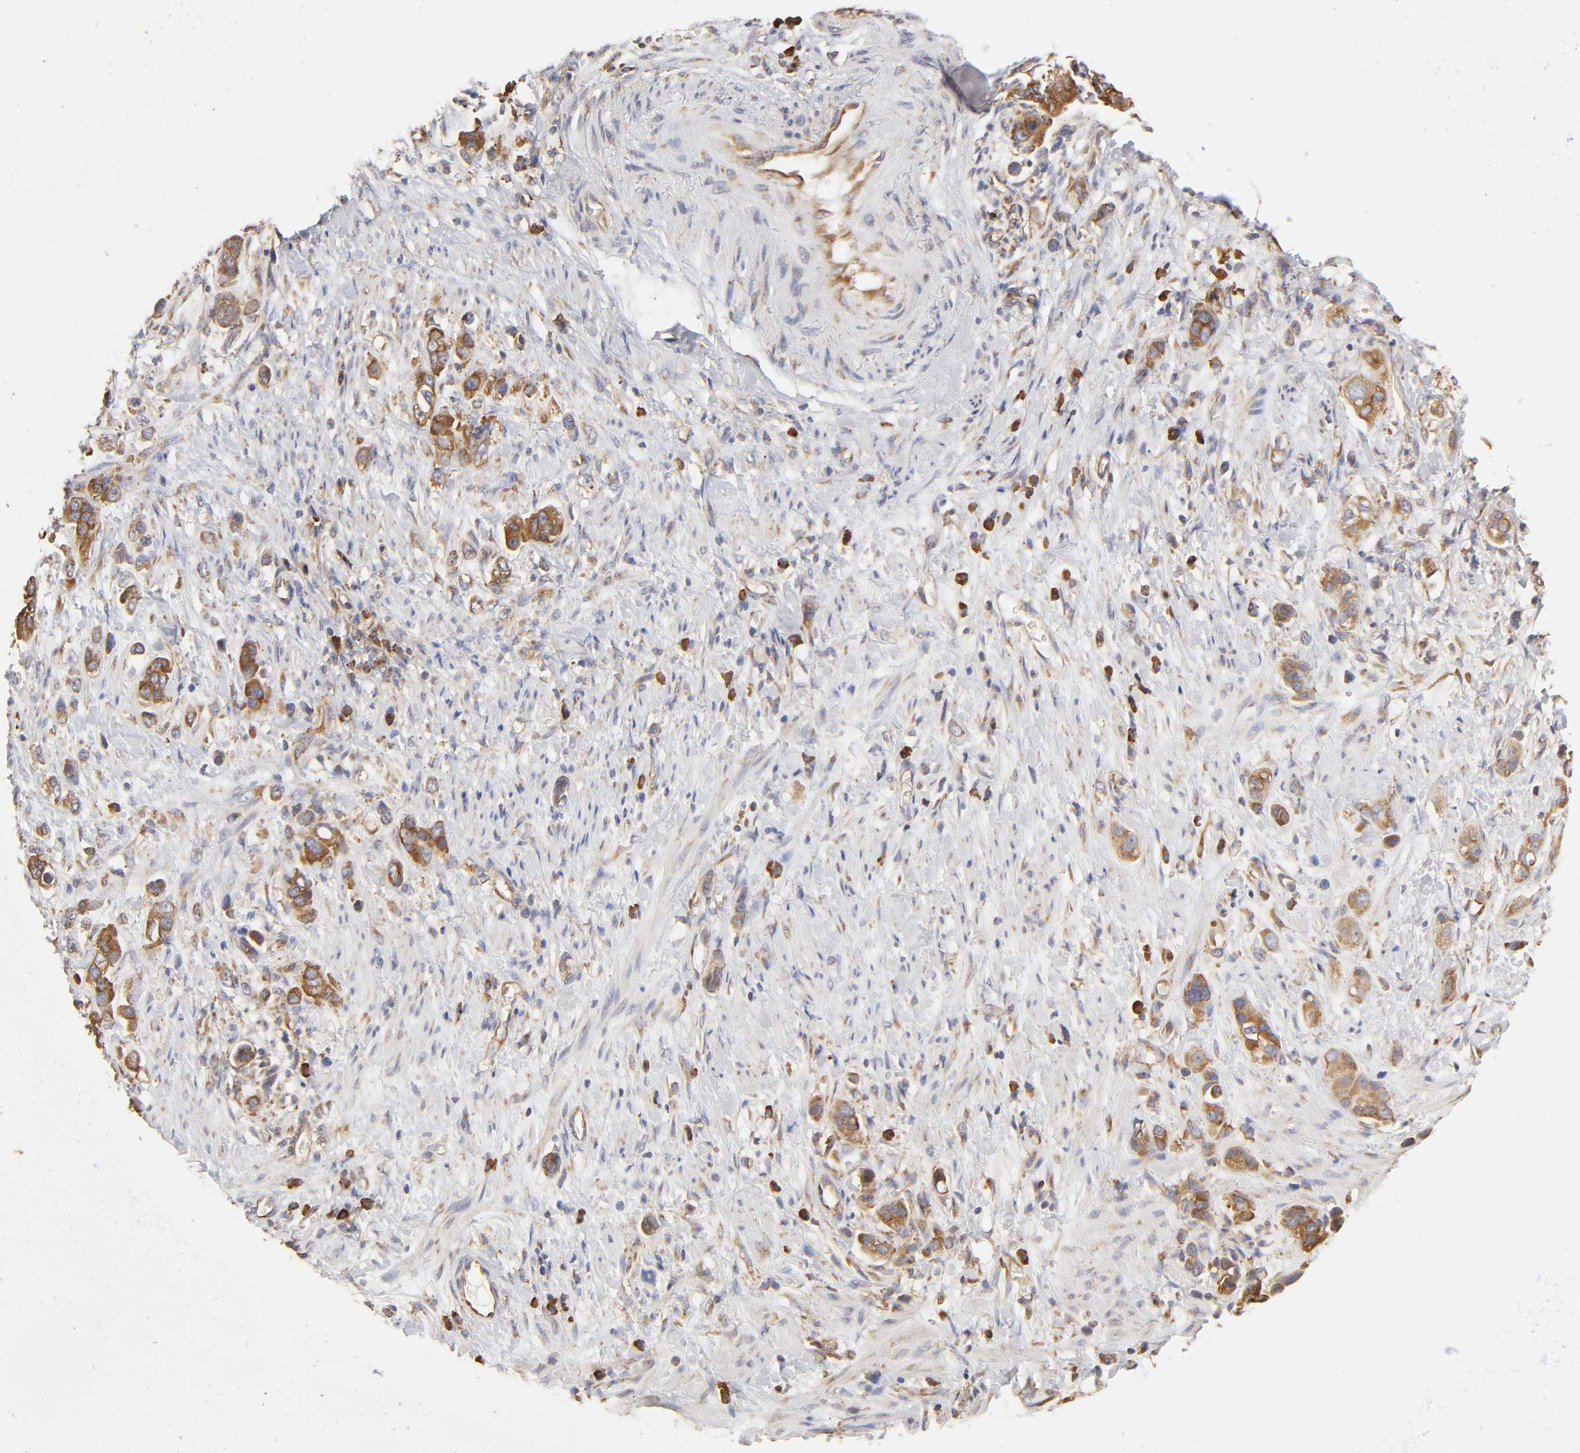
{"staining": {"intensity": "moderate", "quantity": ">75%", "location": "cytoplasmic/membranous"}, "tissue": "stomach cancer", "cell_type": "Tumor cells", "image_type": "cancer", "snomed": [{"axis": "morphology", "description": "Adenocarcinoma, NOS"}, {"axis": "topography", "description": "Stomach, lower"}], "caption": "Stomach adenocarcinoma stained for a protein demonstrates moderate cytoplasmic/membranous positivity in tumor cells. Using DAB (brown) and hematoxylin (blue) stains, captured at high magnification using brightfield microscopy.", "gene": "RPL14", "patient": {"sex": "female", "age": 93}}